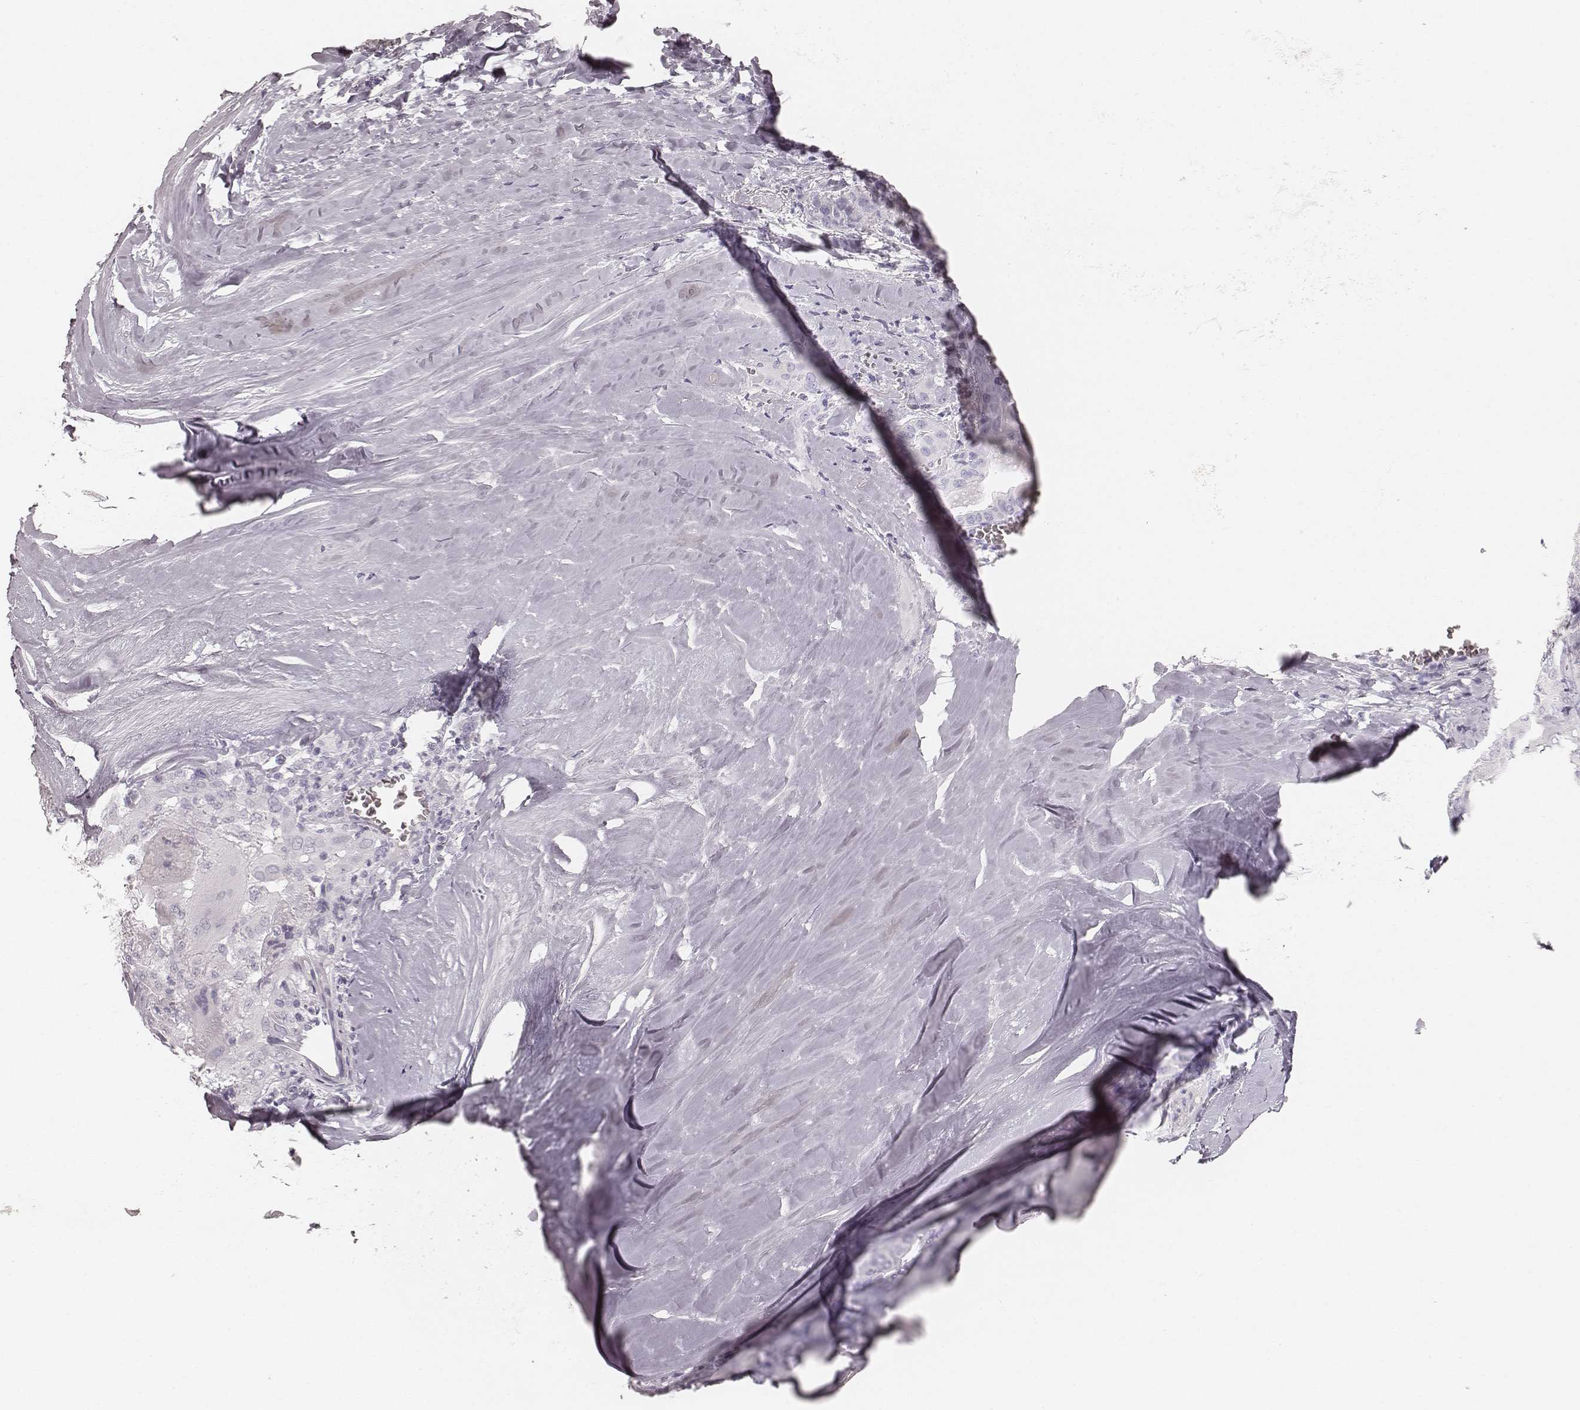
{"staining": {"intensity": "negative", "quantity": "none", "location": "none"}, "tissue": "thyroid cancer", "cell_type": "Tumor cells", "image_type": "cancer", "snomed": [{"axis": "morphology", "description": "Papillary adenocarcinoma, NOS"}, {"axis": "topography", "description": "Thyroid gland"}], "caption": "There is no significant staining in tumor cells of thyroid cancer. The staining is performed using DAB brown chromogen with nuclei counter-stained in using hematoxylin.", "gene": "KRT34", "patient": {"sex": "female", "age": 37}}